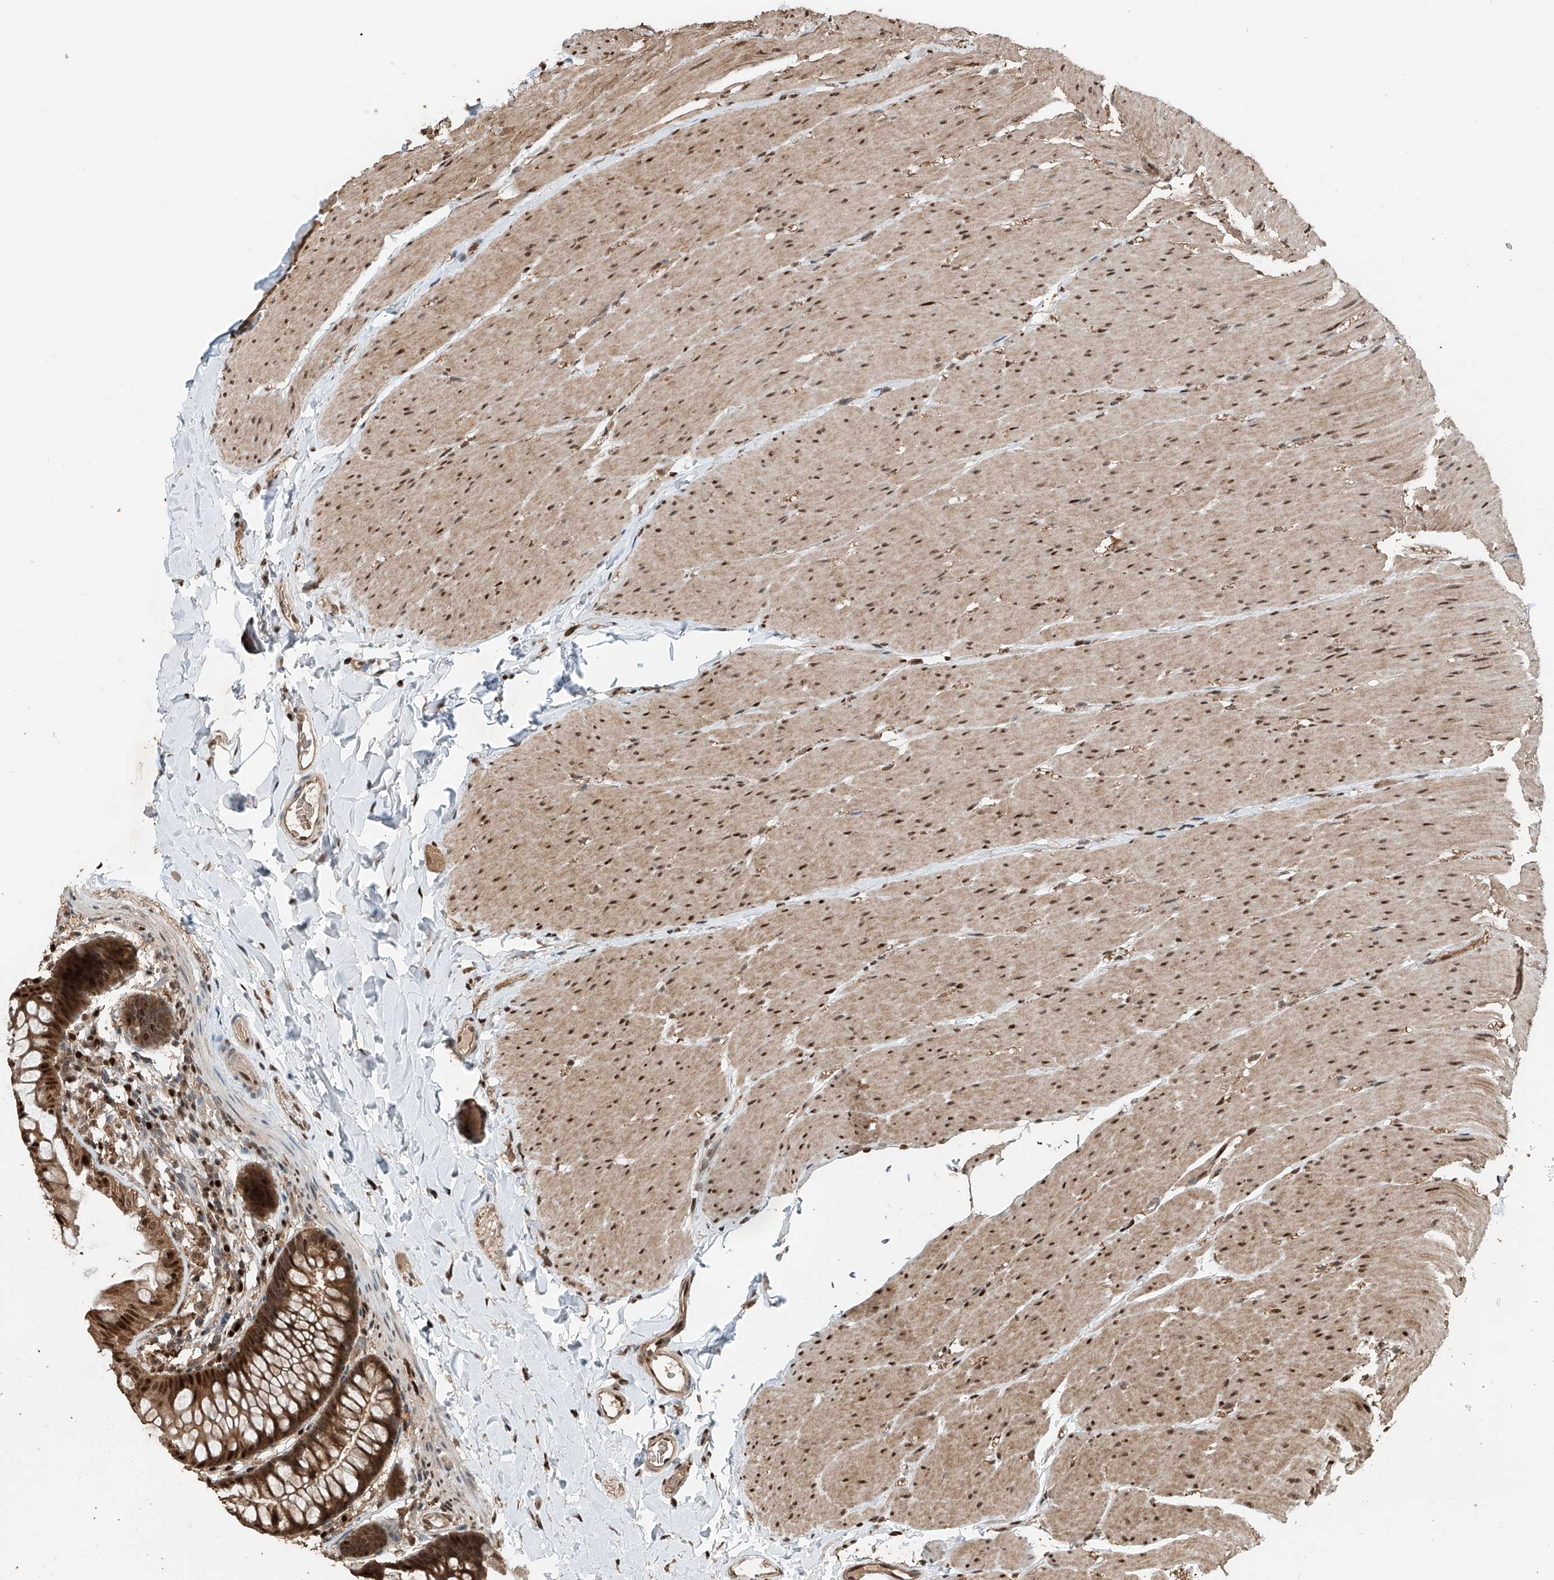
{"staining": {"intensity": "strong", "quantity": ">75%", "location": "cytoplasmic/membranous,nuclear"}, "tissue": "colon", "cell_type": "Endothelial cells", "image_type": "normal", "snomed": [{"axis": "morphology", "description": "Normal tissue, NOS"}, {"axis": "topography", "description": "Colon"}], "caption": "Protein expression by immunohistochemistry (IHC) reveals strong cytoplasmic/membranous,nuclear staining in about >75% of endothelial cells in unremarkable colon.", "gene": "RMND1", "patient": {"sex": "female", "age": 62}}